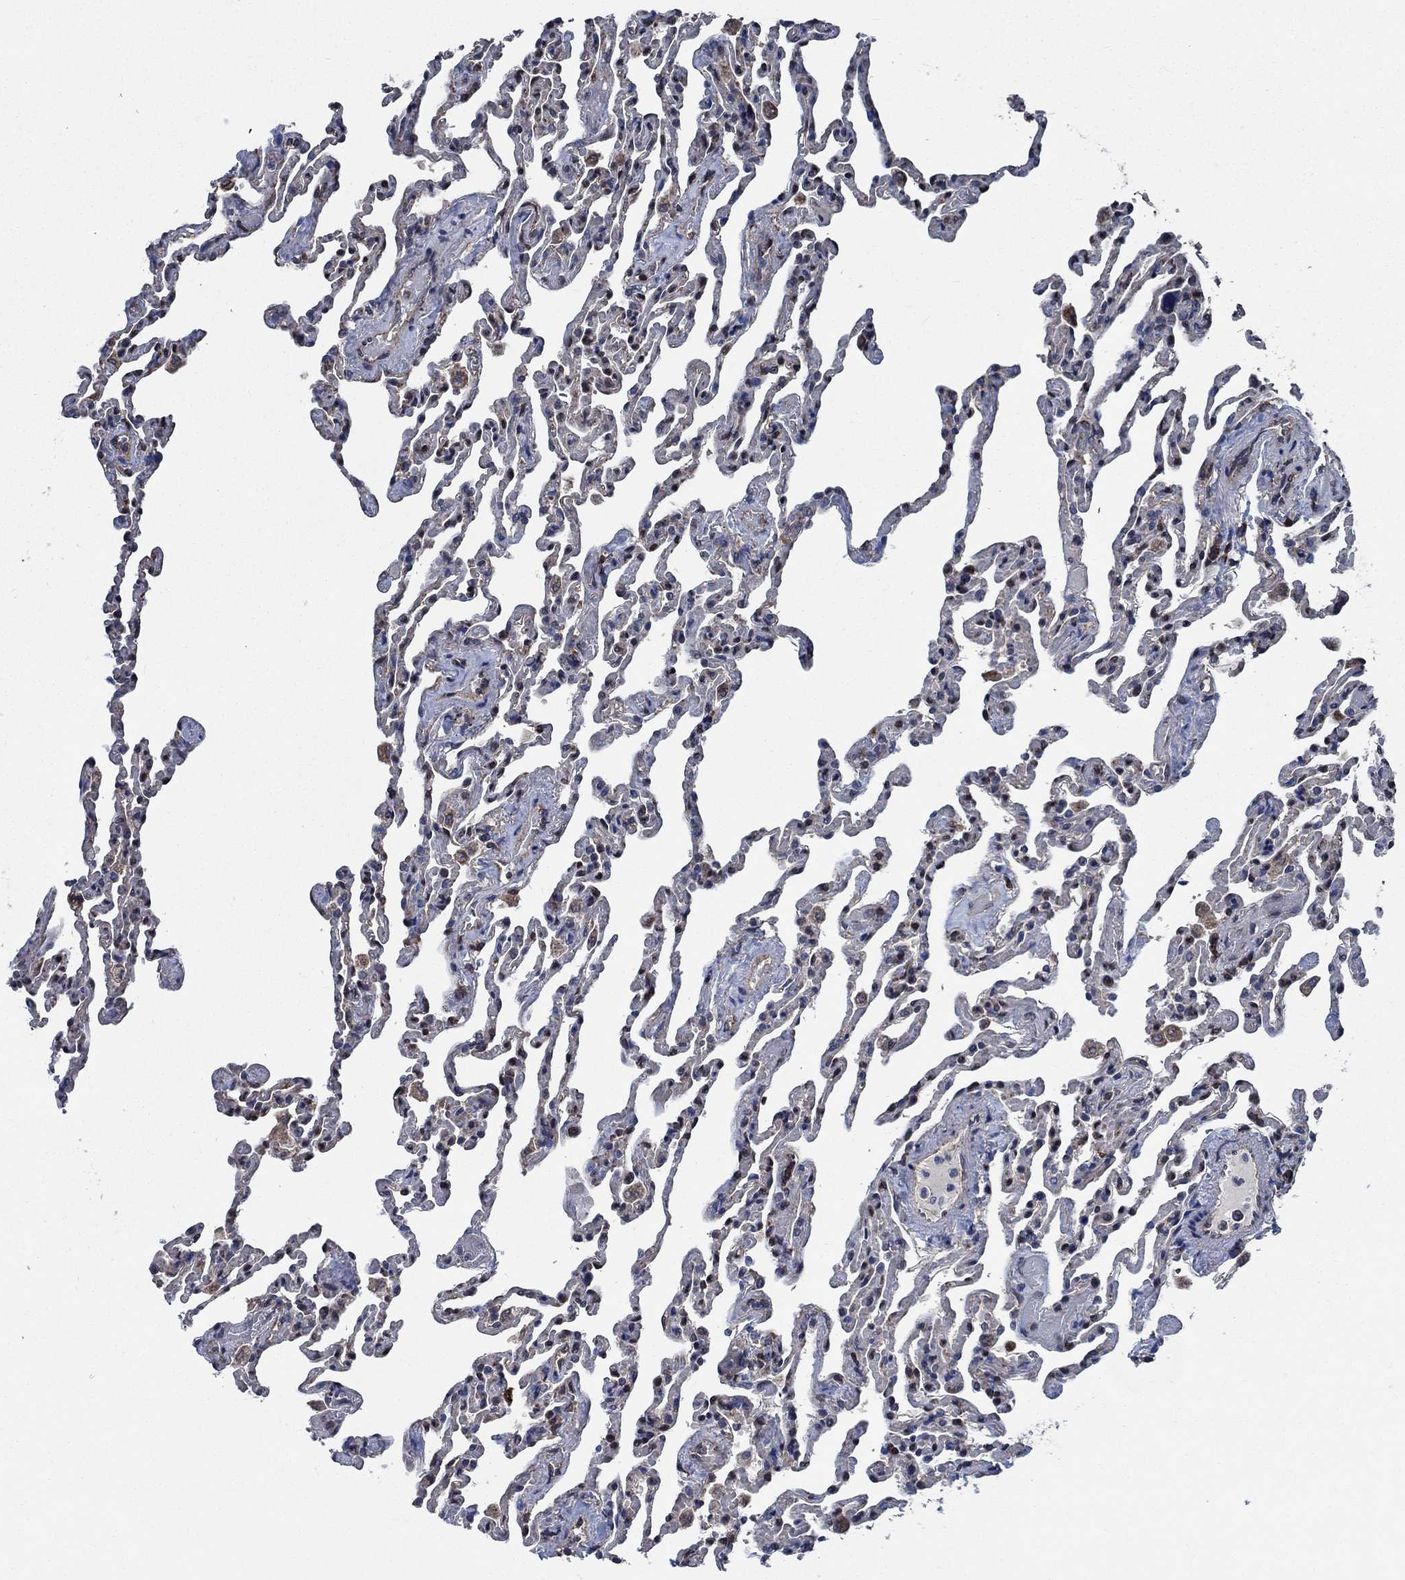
{"staining": {"intensity": "negative", "quantity": "none", "location": "none"}, "tissue": "lung", "cell_type": "Alveolar cells", "image_type": "normal", "snomed": [{"axis": "morphology", "description": "Normal tissue, NOS"}, {"axis": "topography", "description": "Lung"}], "caption": "The image exhibits no significant positivity in alveolar cells of lung.", "gene": "STXBP6", "patient": {"sex": "female", "age": 43}}